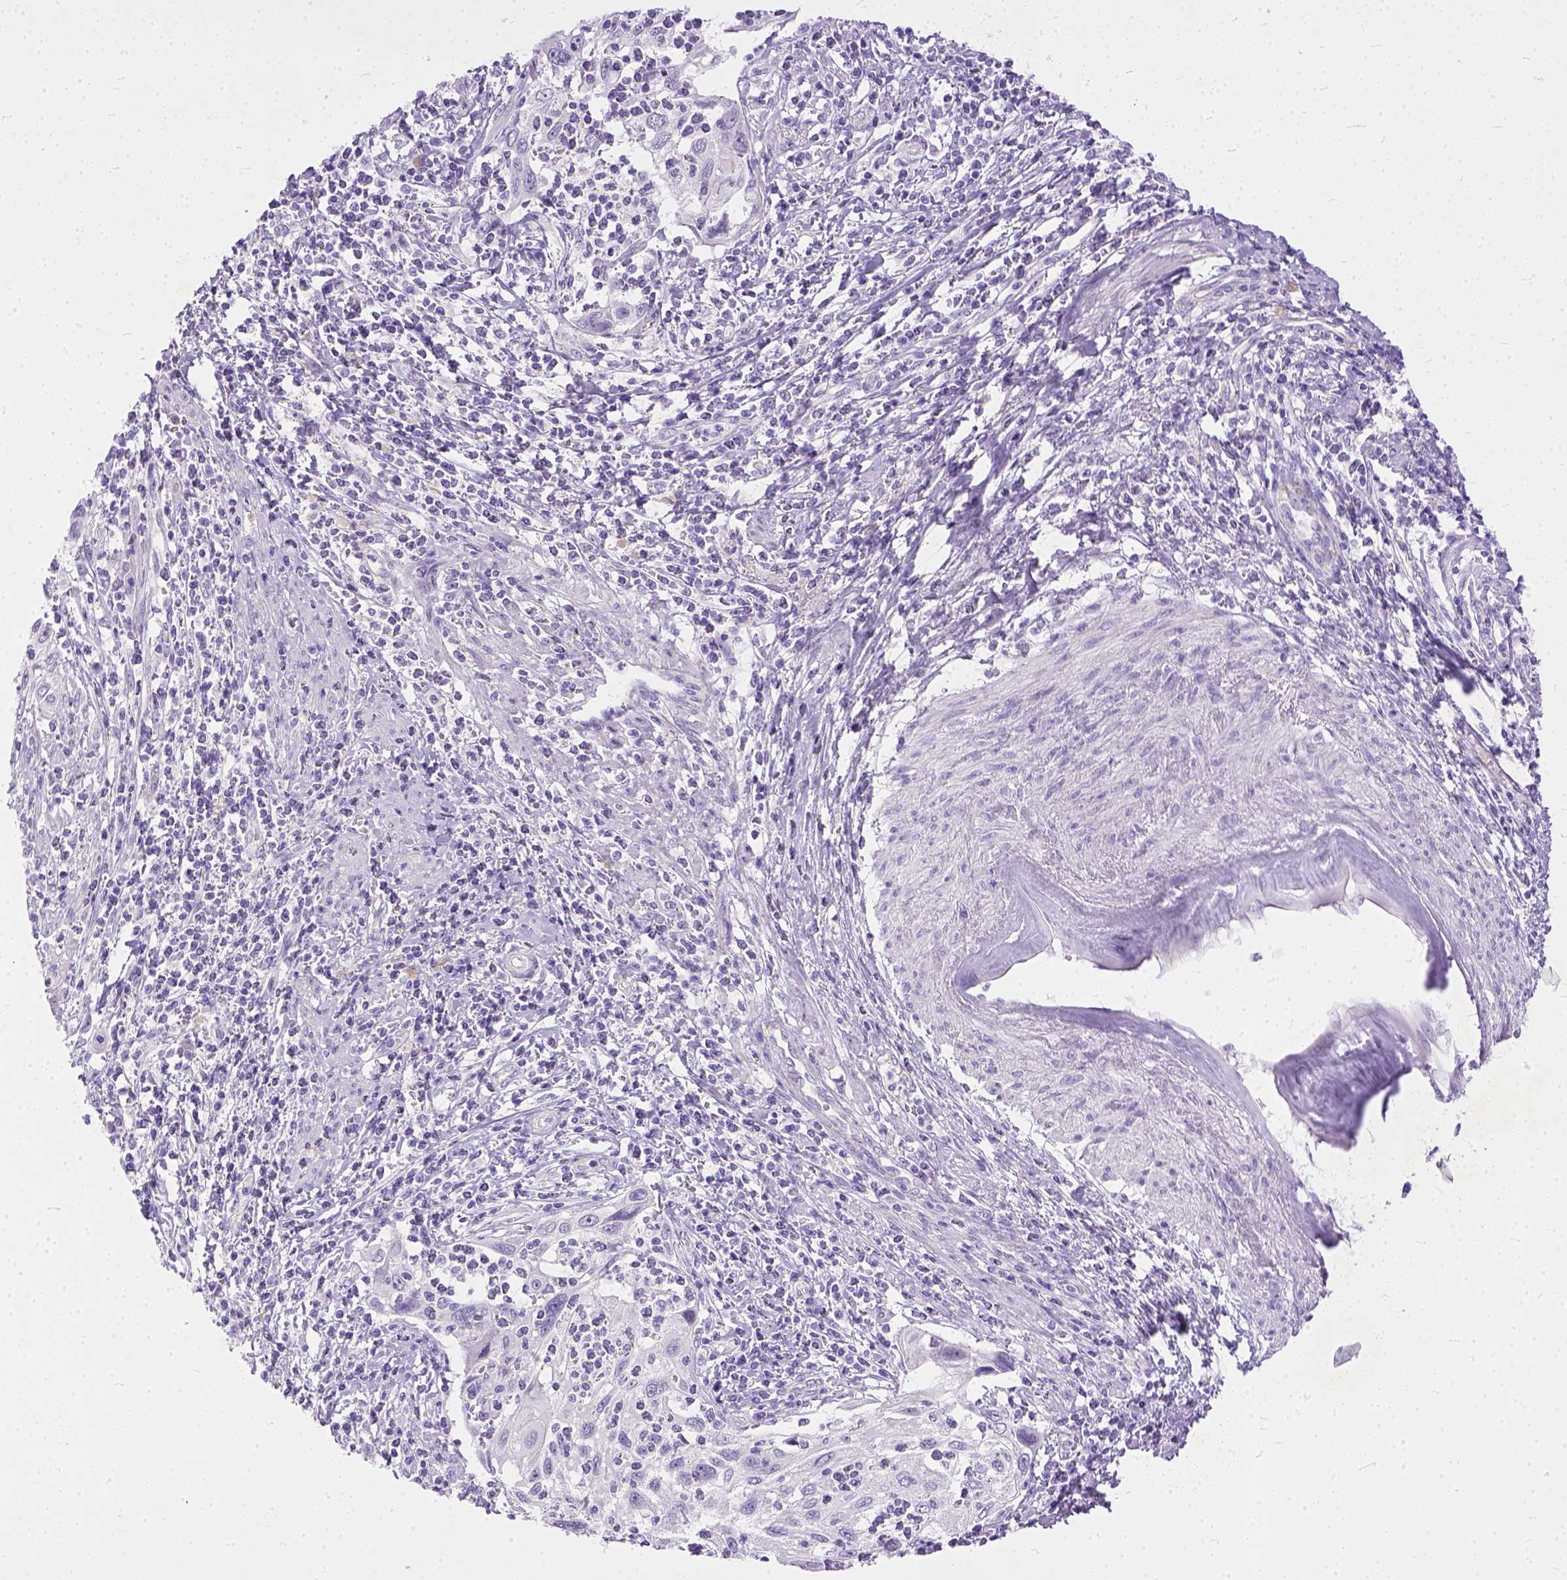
{"staining": {"intensity": "negative", "quantity": "none", "location": "none"}, "tissue": "cervical cancer", "cell_type": "Tumor cells", "image_type": "cancer", "snomed": [{"axis": "morphology", "description": "Squamous cell carcinoma, NOS"}, {"axis": "topography", "description": "Cervix"}], "caption": "Immunohistochemistry of squamous cell carcinoma (cervical) reveals no staining in tumor cells.", "gene": "ADGRF1", "patient": {"sex": "female", "age": 70}}